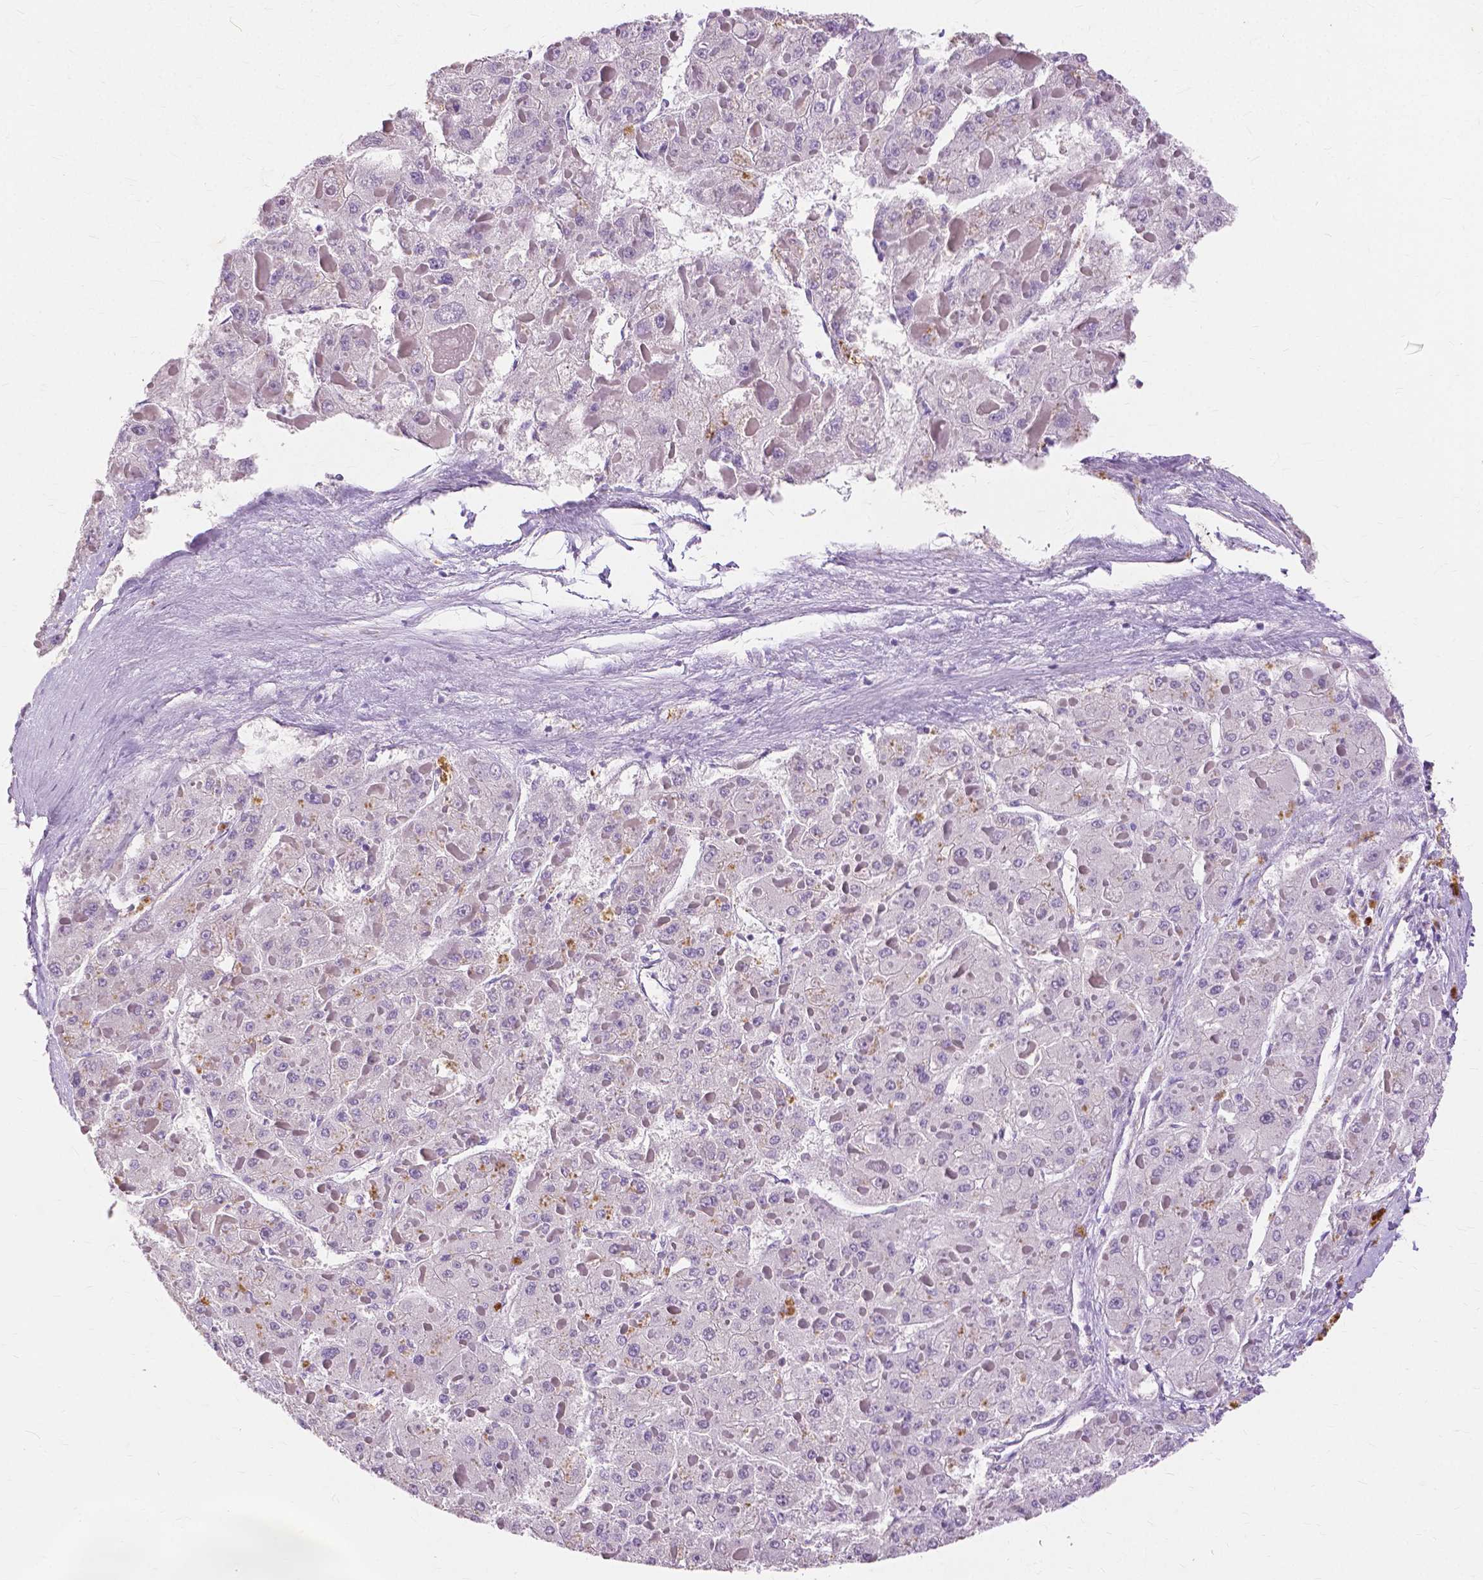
{"staining": {"intensity": "negative", "quantity": "none", "location": "none"}, "tissue": "liver cancer", "cell_type": "Tumor cells", "image_type": "cancer", "snomed": [{"axis": "morphology", "description": "Carcinoma, Hepatocellular, NOS"}, {"axis": "topography", "description": "Liver"}], "caption": "Micrograph shows no significant protein expression in tumor cells of liver hepatocellular carcinoma. (Brightfield microscopy of DAB (3,3'-diaminobenzidine) immunohistochemistry at high magnification).", "gene": "CXCR2", "patient": {"sex": "female", "age": 73}}